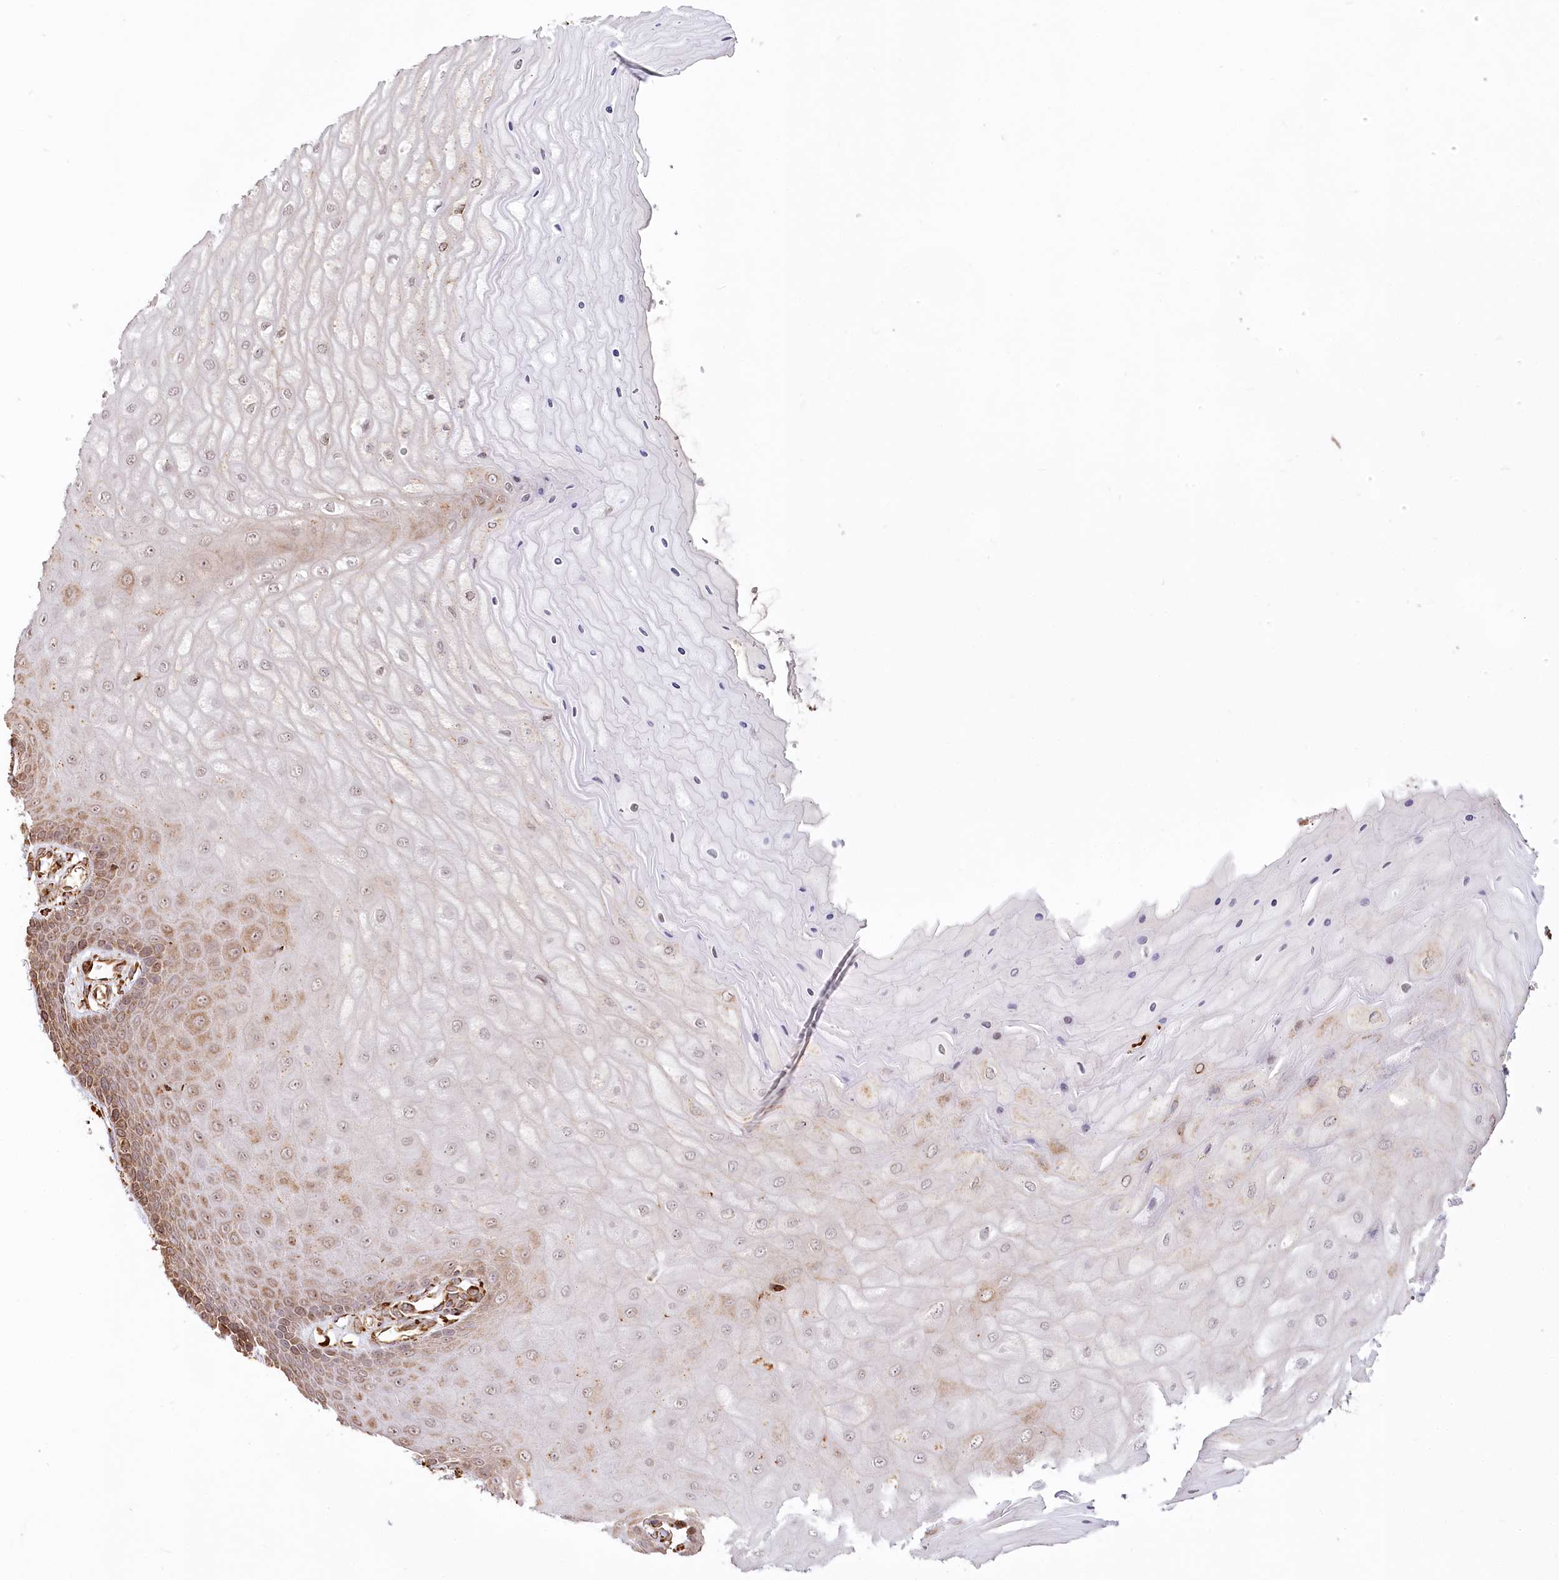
{"staining": {"intensity": "moderate", "quantity": ">75%", "location": "cytoplasmic/membranous"}, "tissue": "cervix", "cell_type": "Glandular cells", "image_type": "normal", "snomed": [{"axis": "morphology", "description": "Normal tissue, NOS"}, {"axis": "topography", "description": "Cervix"}], "caption": "Immunohistochemistry staining of unremarkable cervix, which displays medium levels of moderate cytoplasmic/membranous expression in approximately >75% of glandular cells indicating moderate cytoplasmic/membranous protein positivity. The staining was performed using DAB (brown) for protein detection and nuclei were counterstained in hematoxylin (blue).", "gene": "FAM13A", "patient": {"sex": "female", "age": 55}}